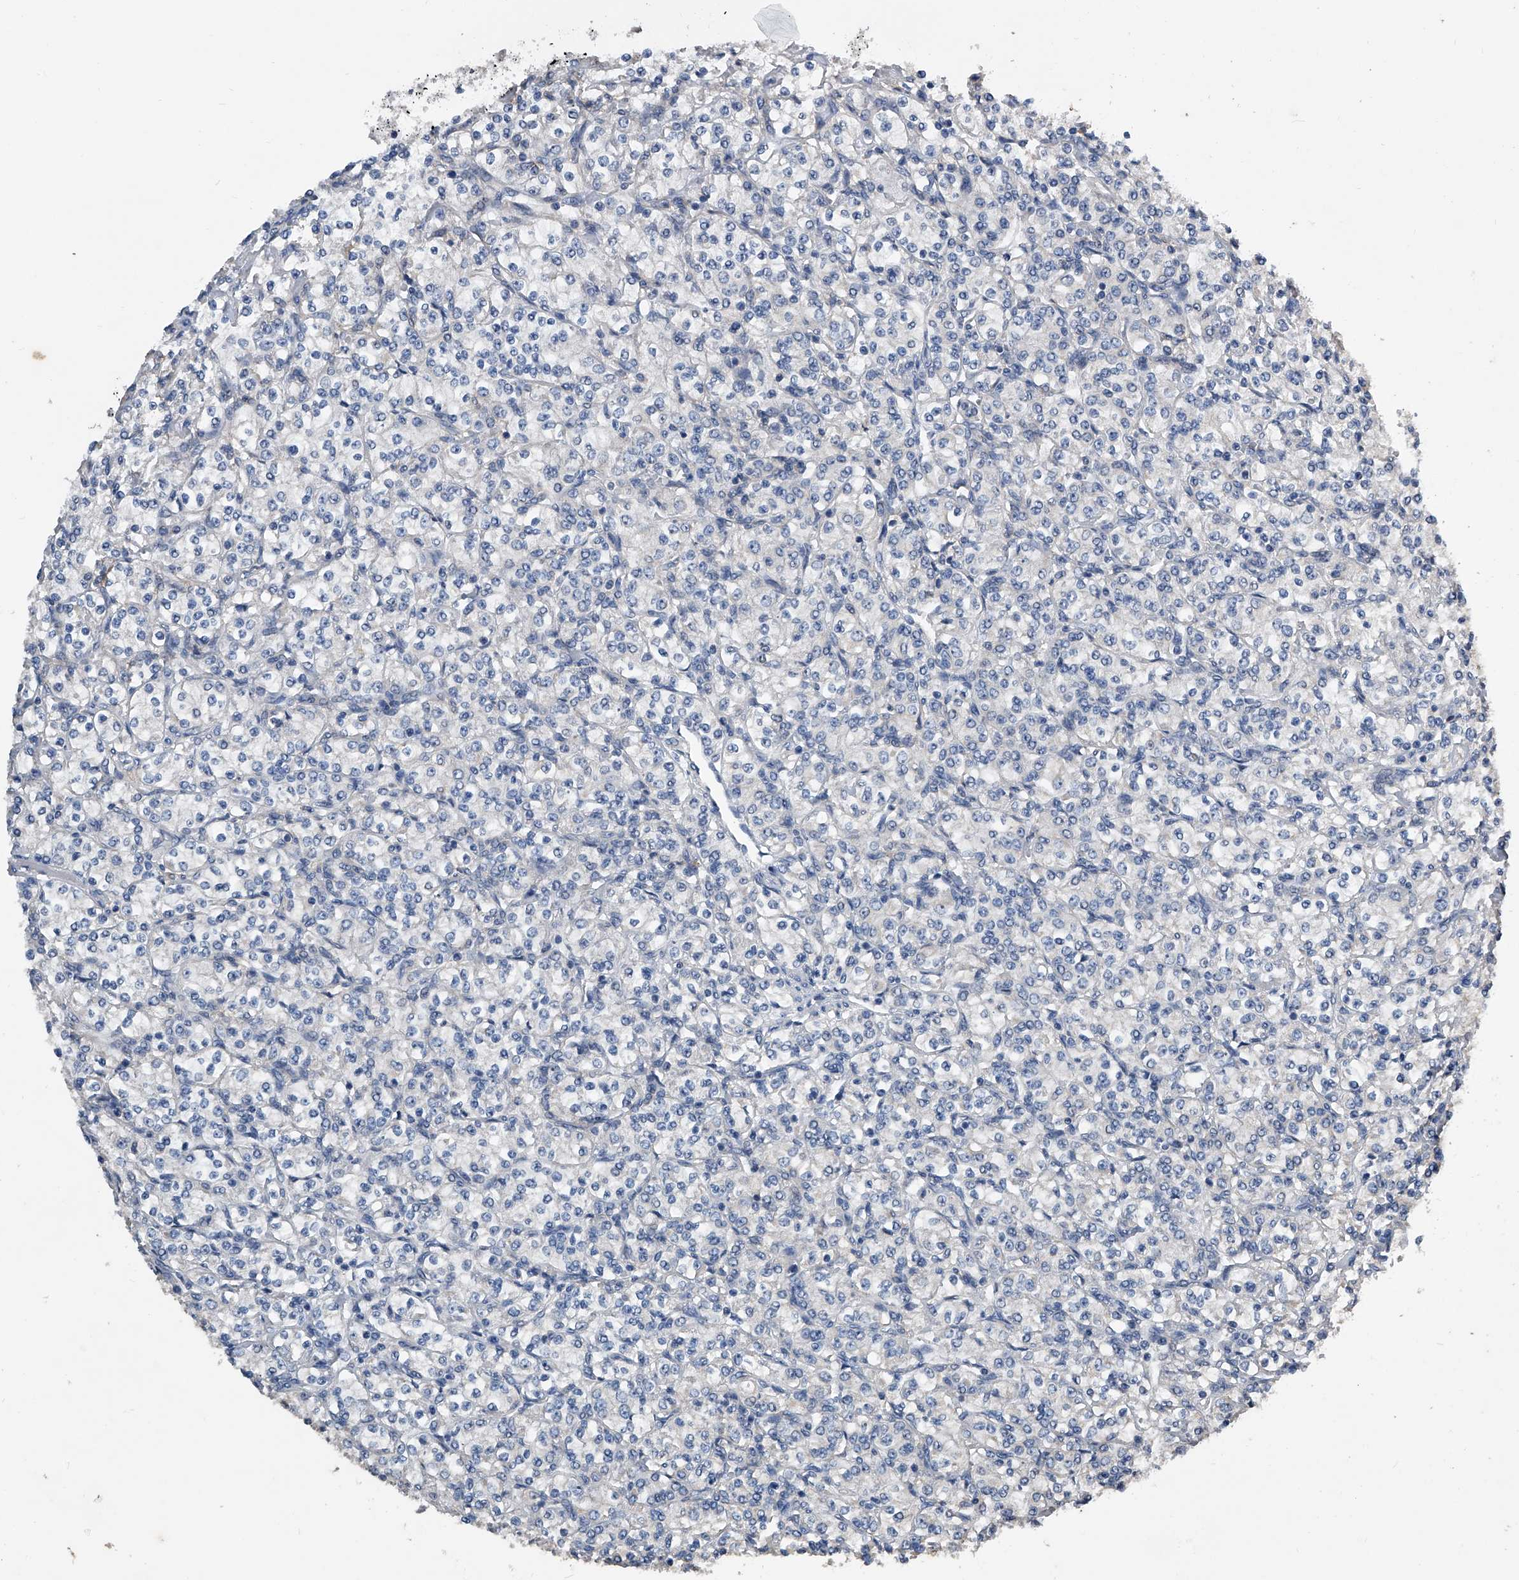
{"staining": {"intensity": "negative", "quantity": "none", "location": "none"}, "tissue": "renal cancer", "cell_type": "Tumor cells", "image_type": "cancer", "snomed": [{"axis": "morphology", "description": "Adenocarcinoma, NOS"}, {"axis": "topography", "description": "Kidney"}], "caption": "This is an immunohistochemistry micrograph of adenocarcinoma (renal). There is no positivity in tumor cells.", "gene": "PHACTR1", "patient": {"sex": "male", "age": 77}}